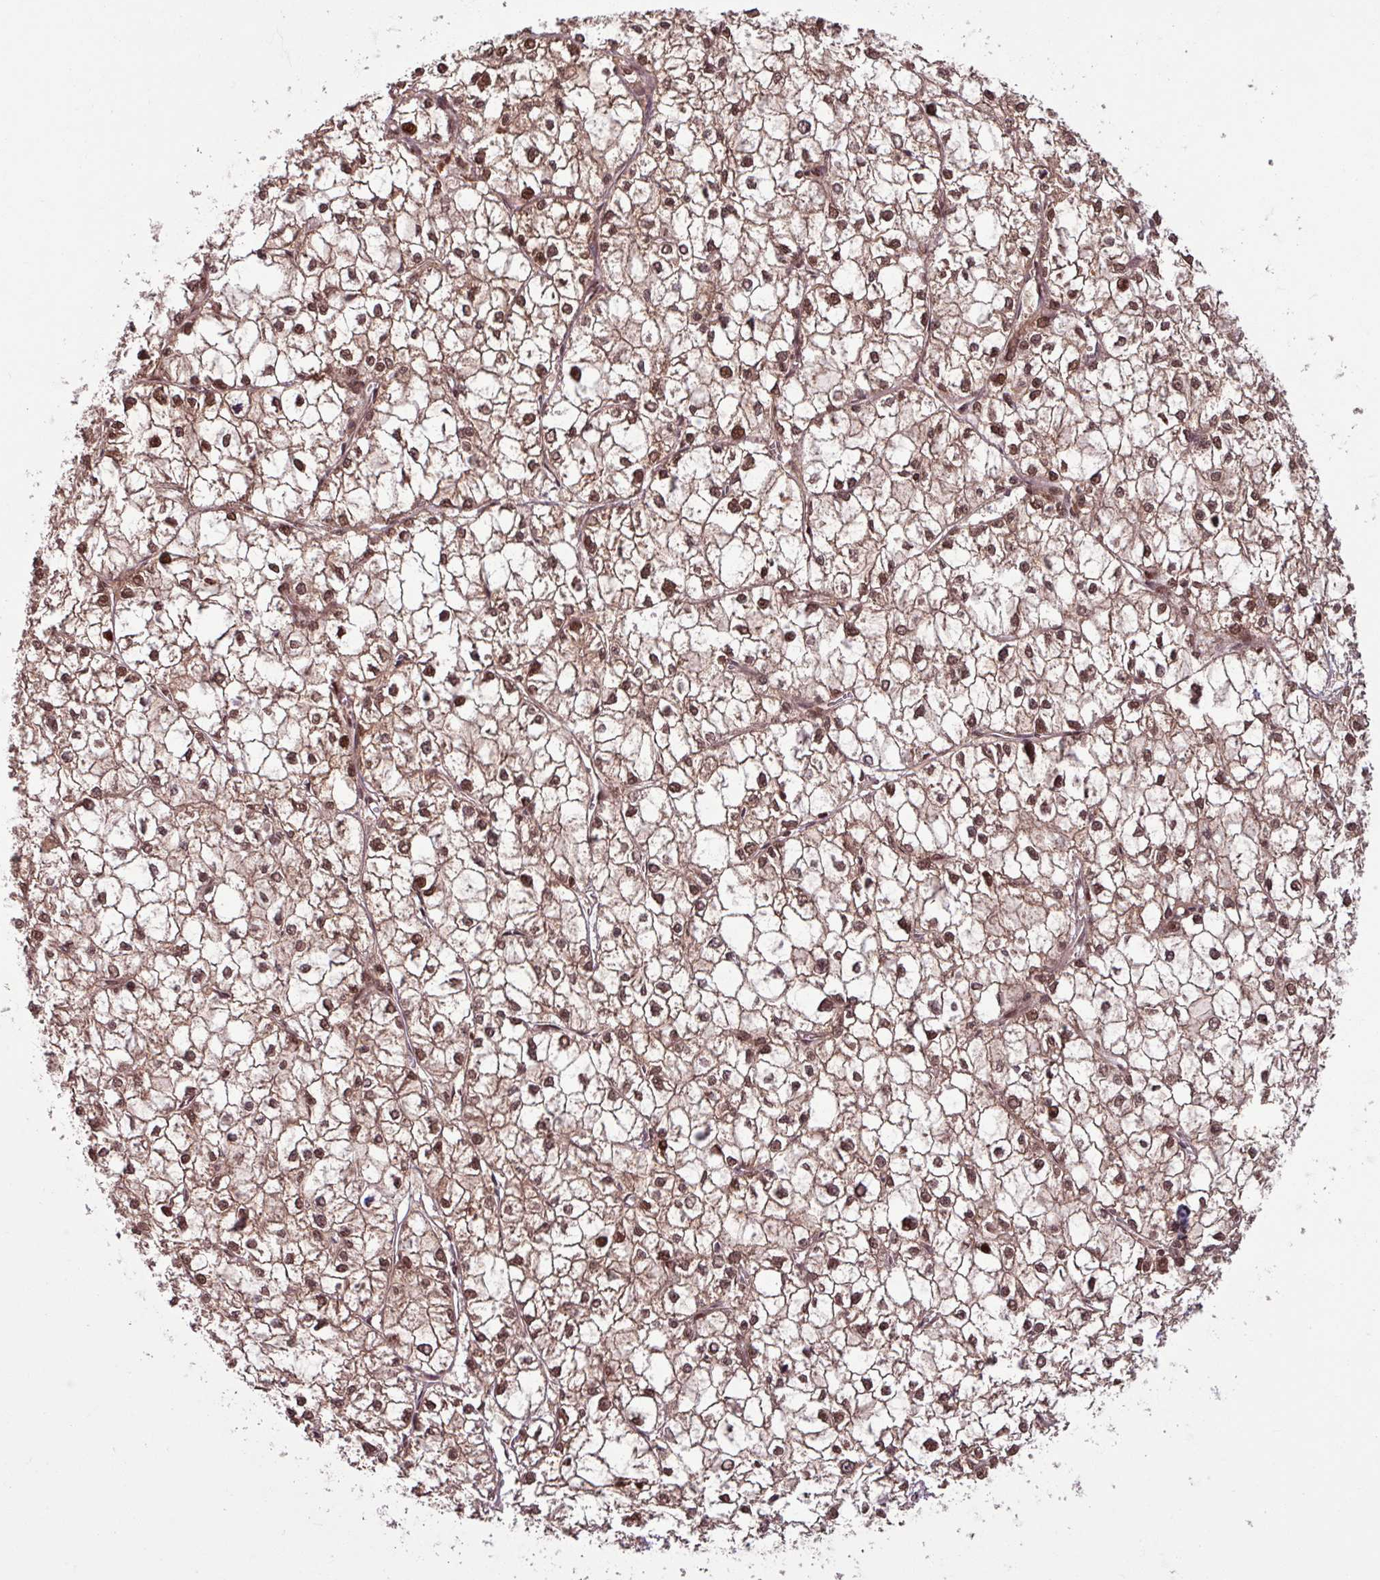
{"staining": {"intensity": "strong", "quantity": ">75%", "location": "nuclear"}, "tissue": "liver cancer", "cell_type": "Tumor cells", "image_type": "cancer", "snomed": [{"axis": "morphology", "description": "Carcinoma, Hepatocellular, NOS"}, {"axis": "topography", "description": "Liver"}], "caption": "Tumor cells exhibit high levels of strong nuclear positivity in approximately >75% of cells in human liver hepatocellular carcinoma.", "gene": "OR6B1", "patient": {"sex": "female", "age": 43}}